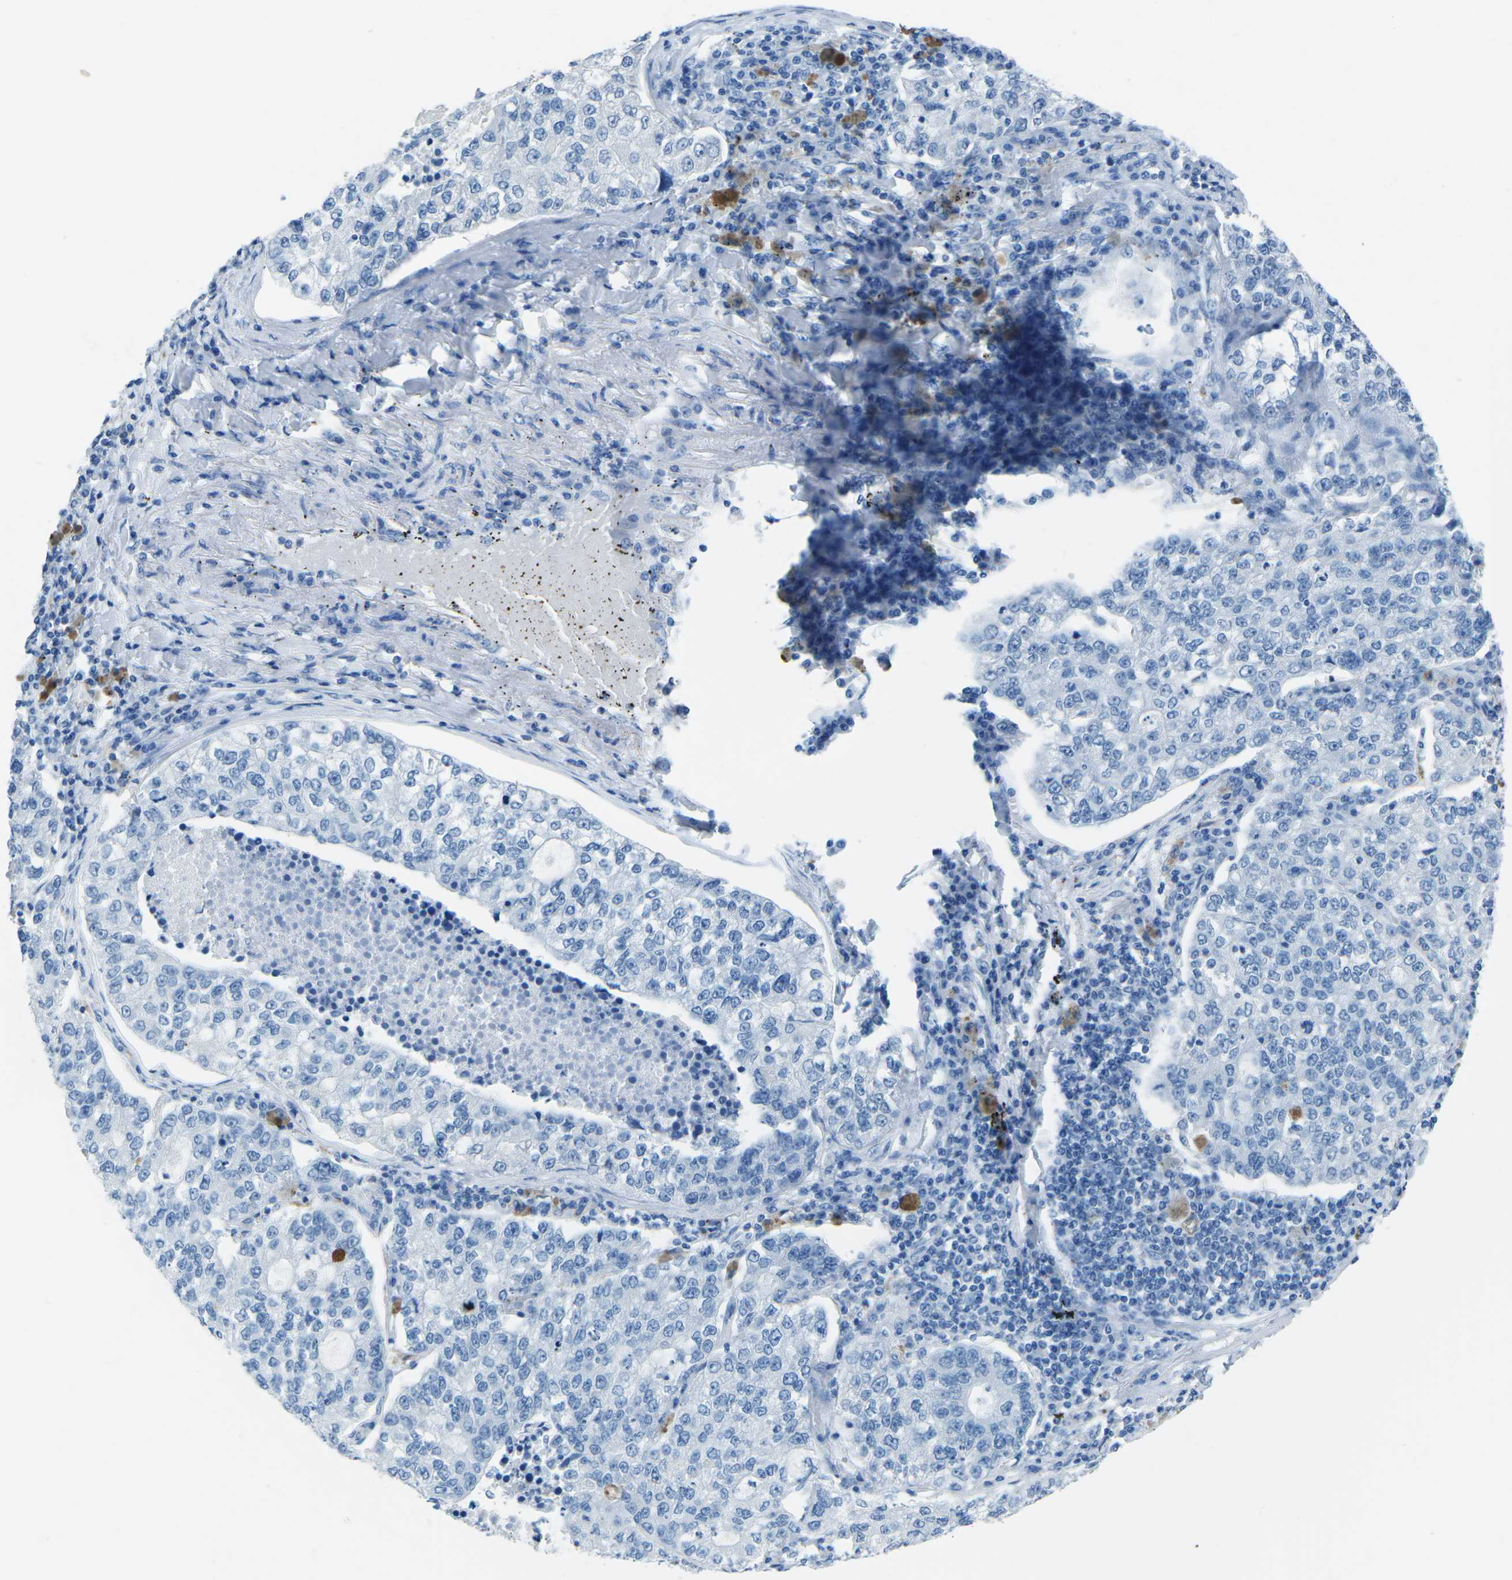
{"staining": {"intensity": "negative", "quantity": "none", "location": "none"}, "tissue": "lung cancer", "cell_type": "Tumor cells", "image_type": "cancer", "snomed": [{"axis": "morphology", "description": "Adenocarcinoma, NOS"}, {"axis": "topography", "description": "Lung"}], "caption": "There is no significant positivity in tumor cells of lung cancer (adenocarcinoma).", "gene": "MYH8", "patient": {"sex": "male", "age": 49}}